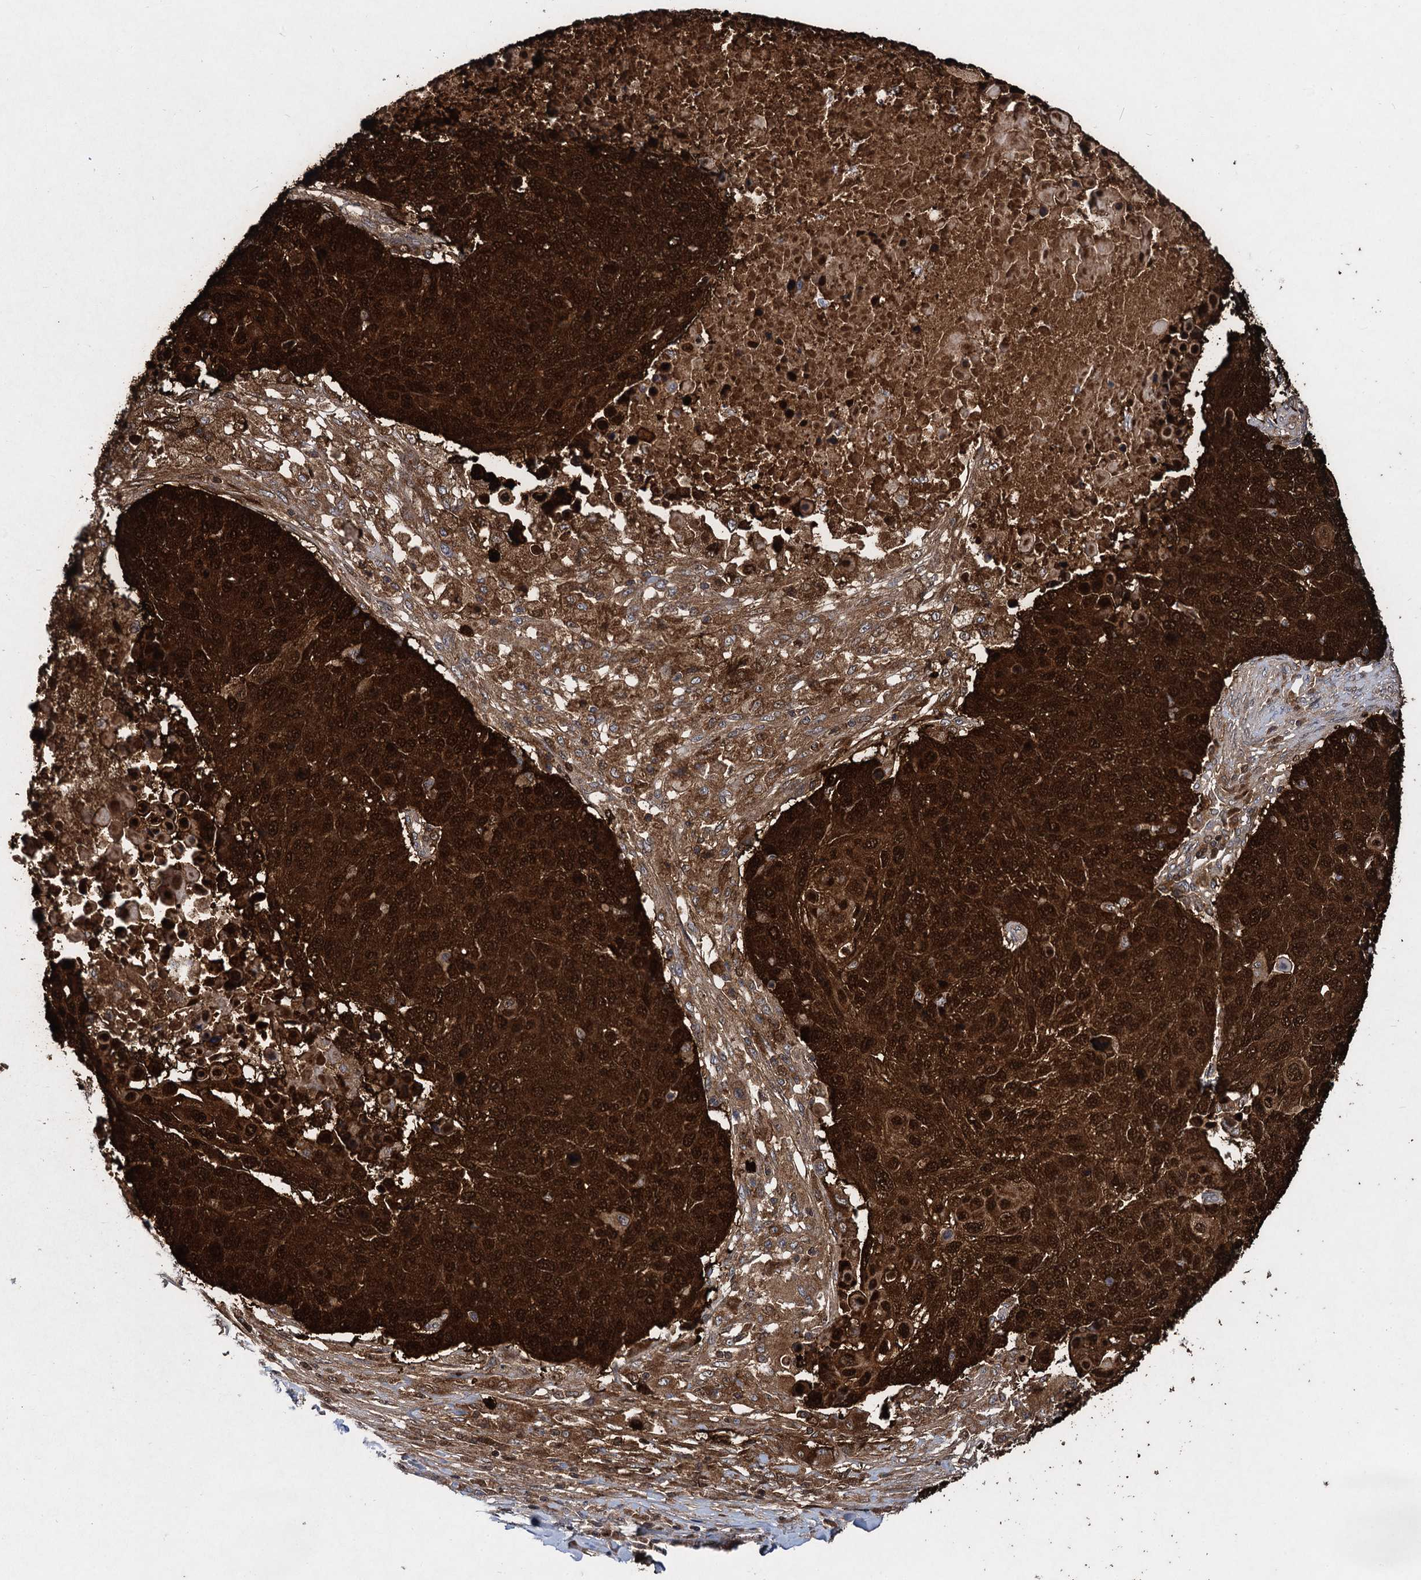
{"staining": {"intensity": "strong", "quantity": ">75%", "location": "cytoplasmic/membranous,nuclear"}, "tissue": "lung cancer", "cell_type": "Tumor cells", "image_type": "cancer", "snomed": [{"axis": "morphology", "description": "Normal tissue, NOS"}, {"axis": "morphology", "description": "Squamous cell carcinoma, NOS"}, {"axis": "topography", "description": "Lymph node"}, {"axis": "topography", "description": "Lung"}], "caption": "Immunohistochemical staining of lung cancer (squamous cell carcinoma) shows high levels of strong cytoplasmic/membranous and nuclear expression in approximately >75% of tumor cells.", "gene": "MAGEA4", "patient": {"sex": "male", "age": 66}}